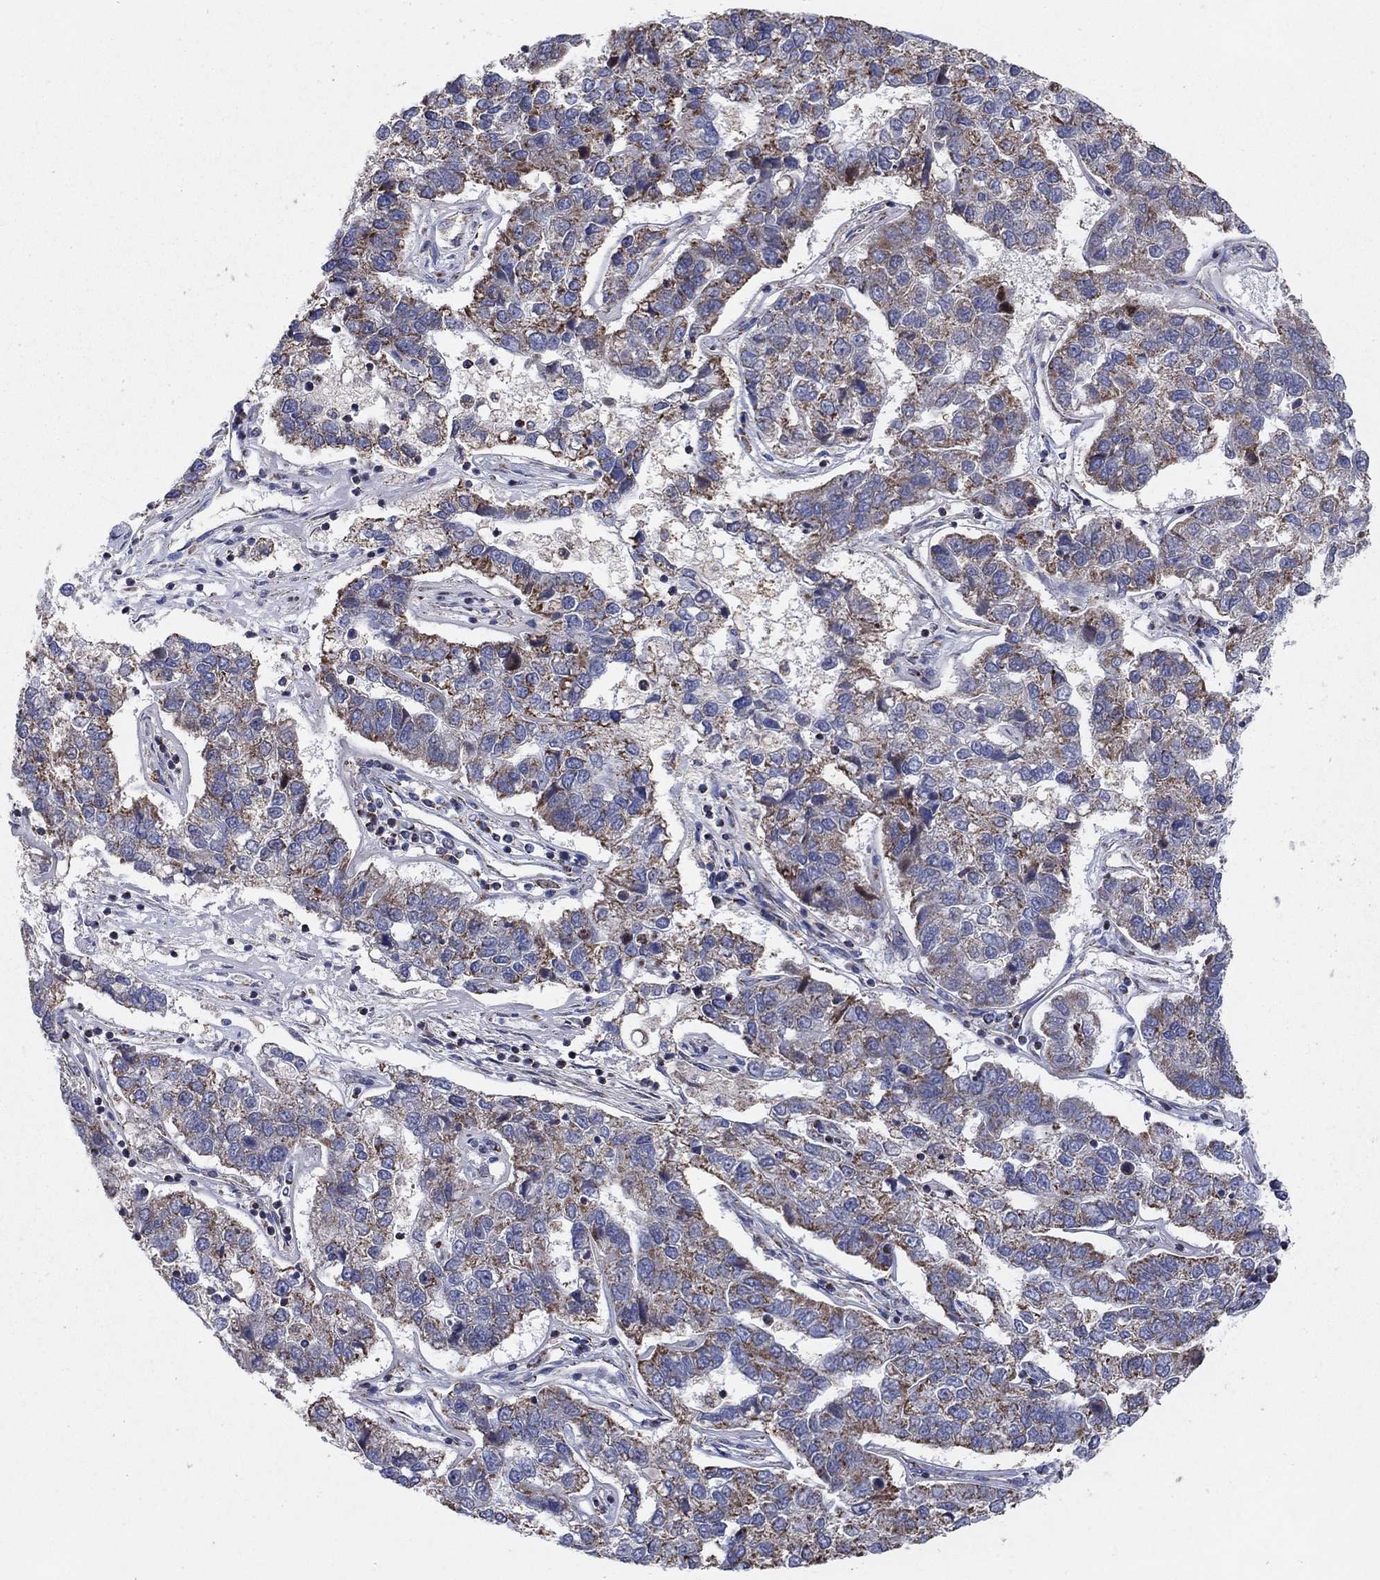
{"staining": {"intensity": "strong", "quantity": "<25%", "location": "cytoplasmic/membranous"}, "tissue": "pancreatic cancer", "cell_type": "Tumor cells", "image_type": "cancer", "snomed": [{"axis": "morphology", "description": "Adenocarcinoma, NOS"}, {"axis": "topography", "description": "Pancreas"}], "caption": "A brown stain shows strong cytoplasmic/membranous positivity of a protein in pancreatic adenocarcinoma tumor cells.", "gene": "C9orf85", "patient": {"sex": "female", "age": 61}}